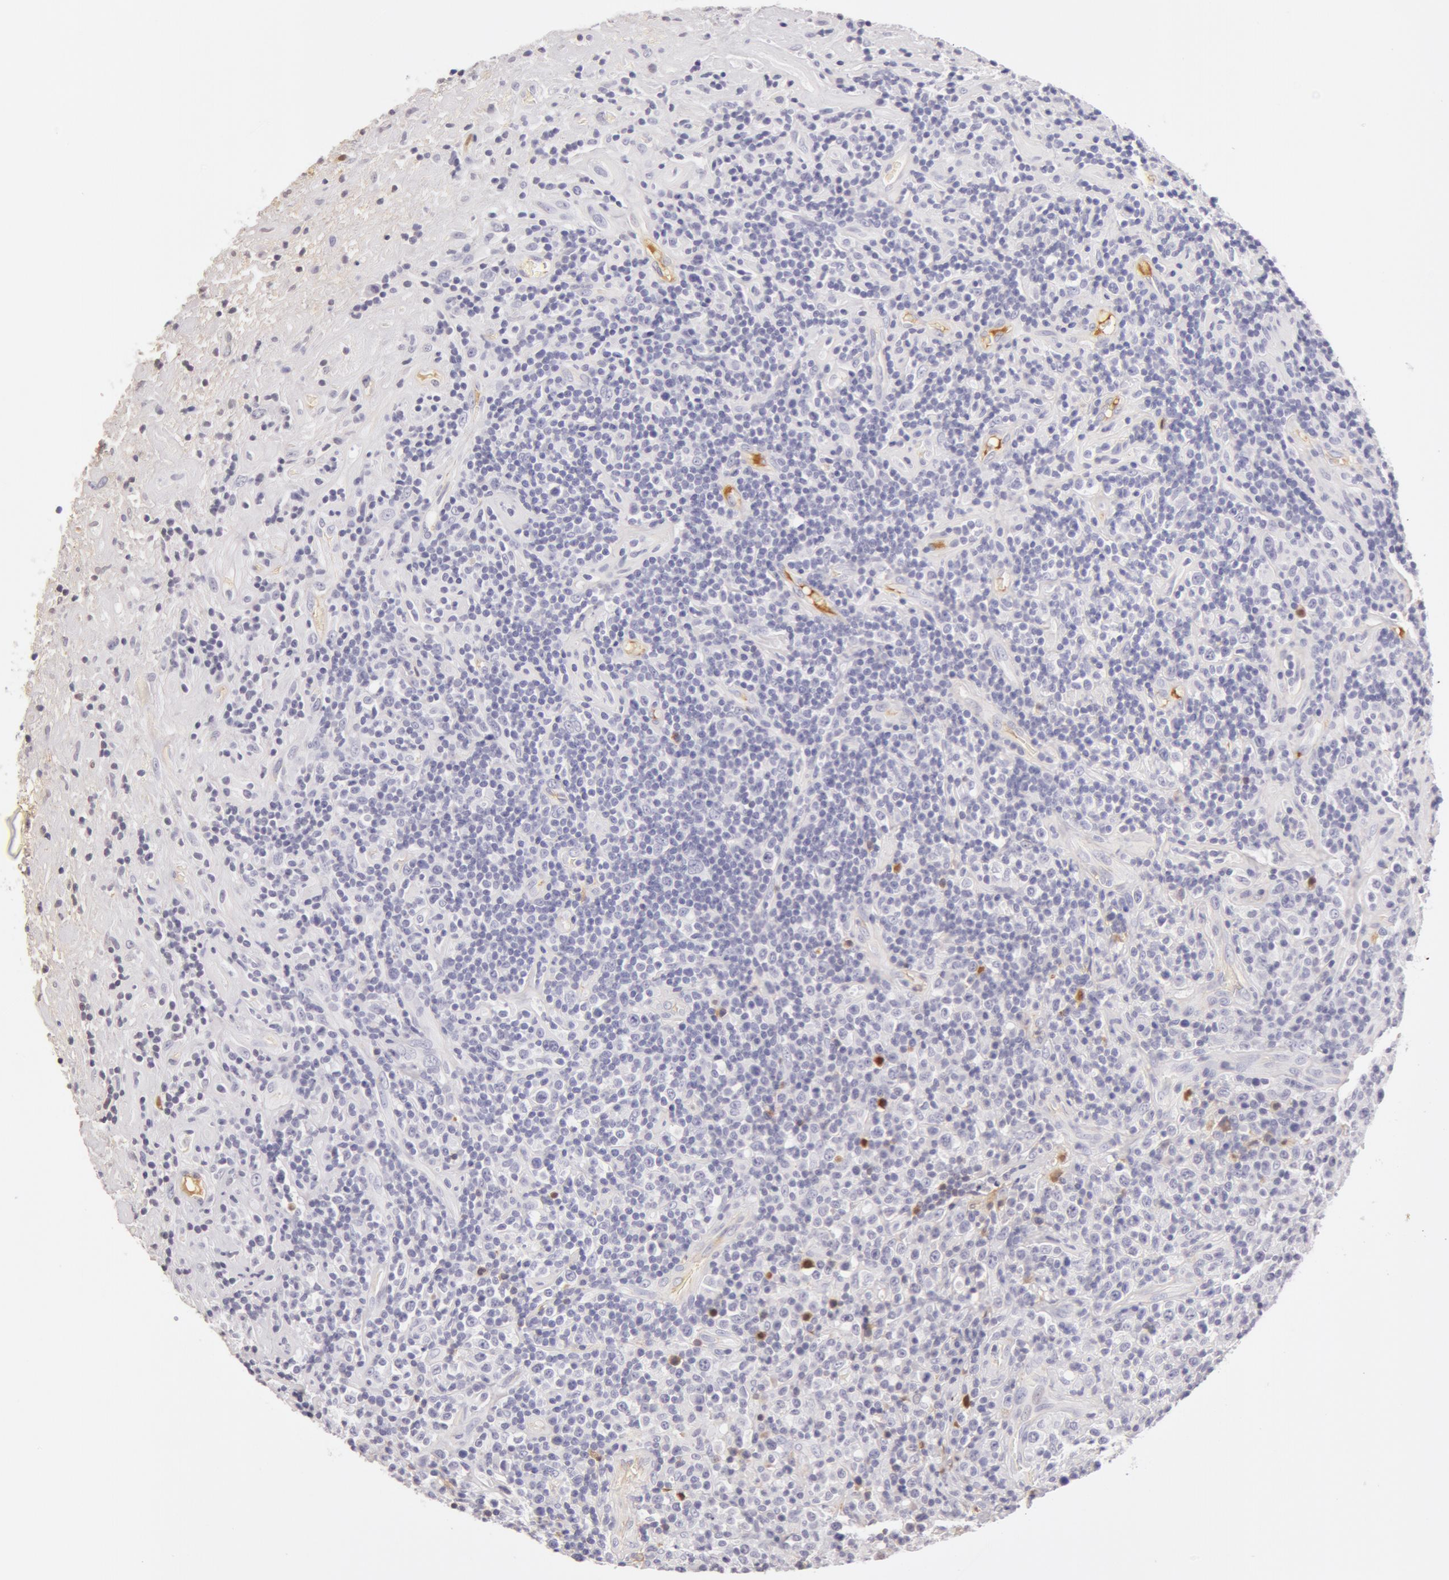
{"staining": {"intensity": "negative", "quantity": "none", "location": "none"}, "tissue": "lymphoma", "cell_type": "Tumor cells", "image_type": "cancer", "snomed": [{"axis": "morphology", "description": "Hodgkin's disease, NOS"}, {"axis": "topography", "description": "Lymph node"}], "caption": "Human lymphoma stained for a protein using immunohistochemistry displays no staining in tumor cells.", "gene": "AHSG", "patient": {"sex": "male", "age": 46}}